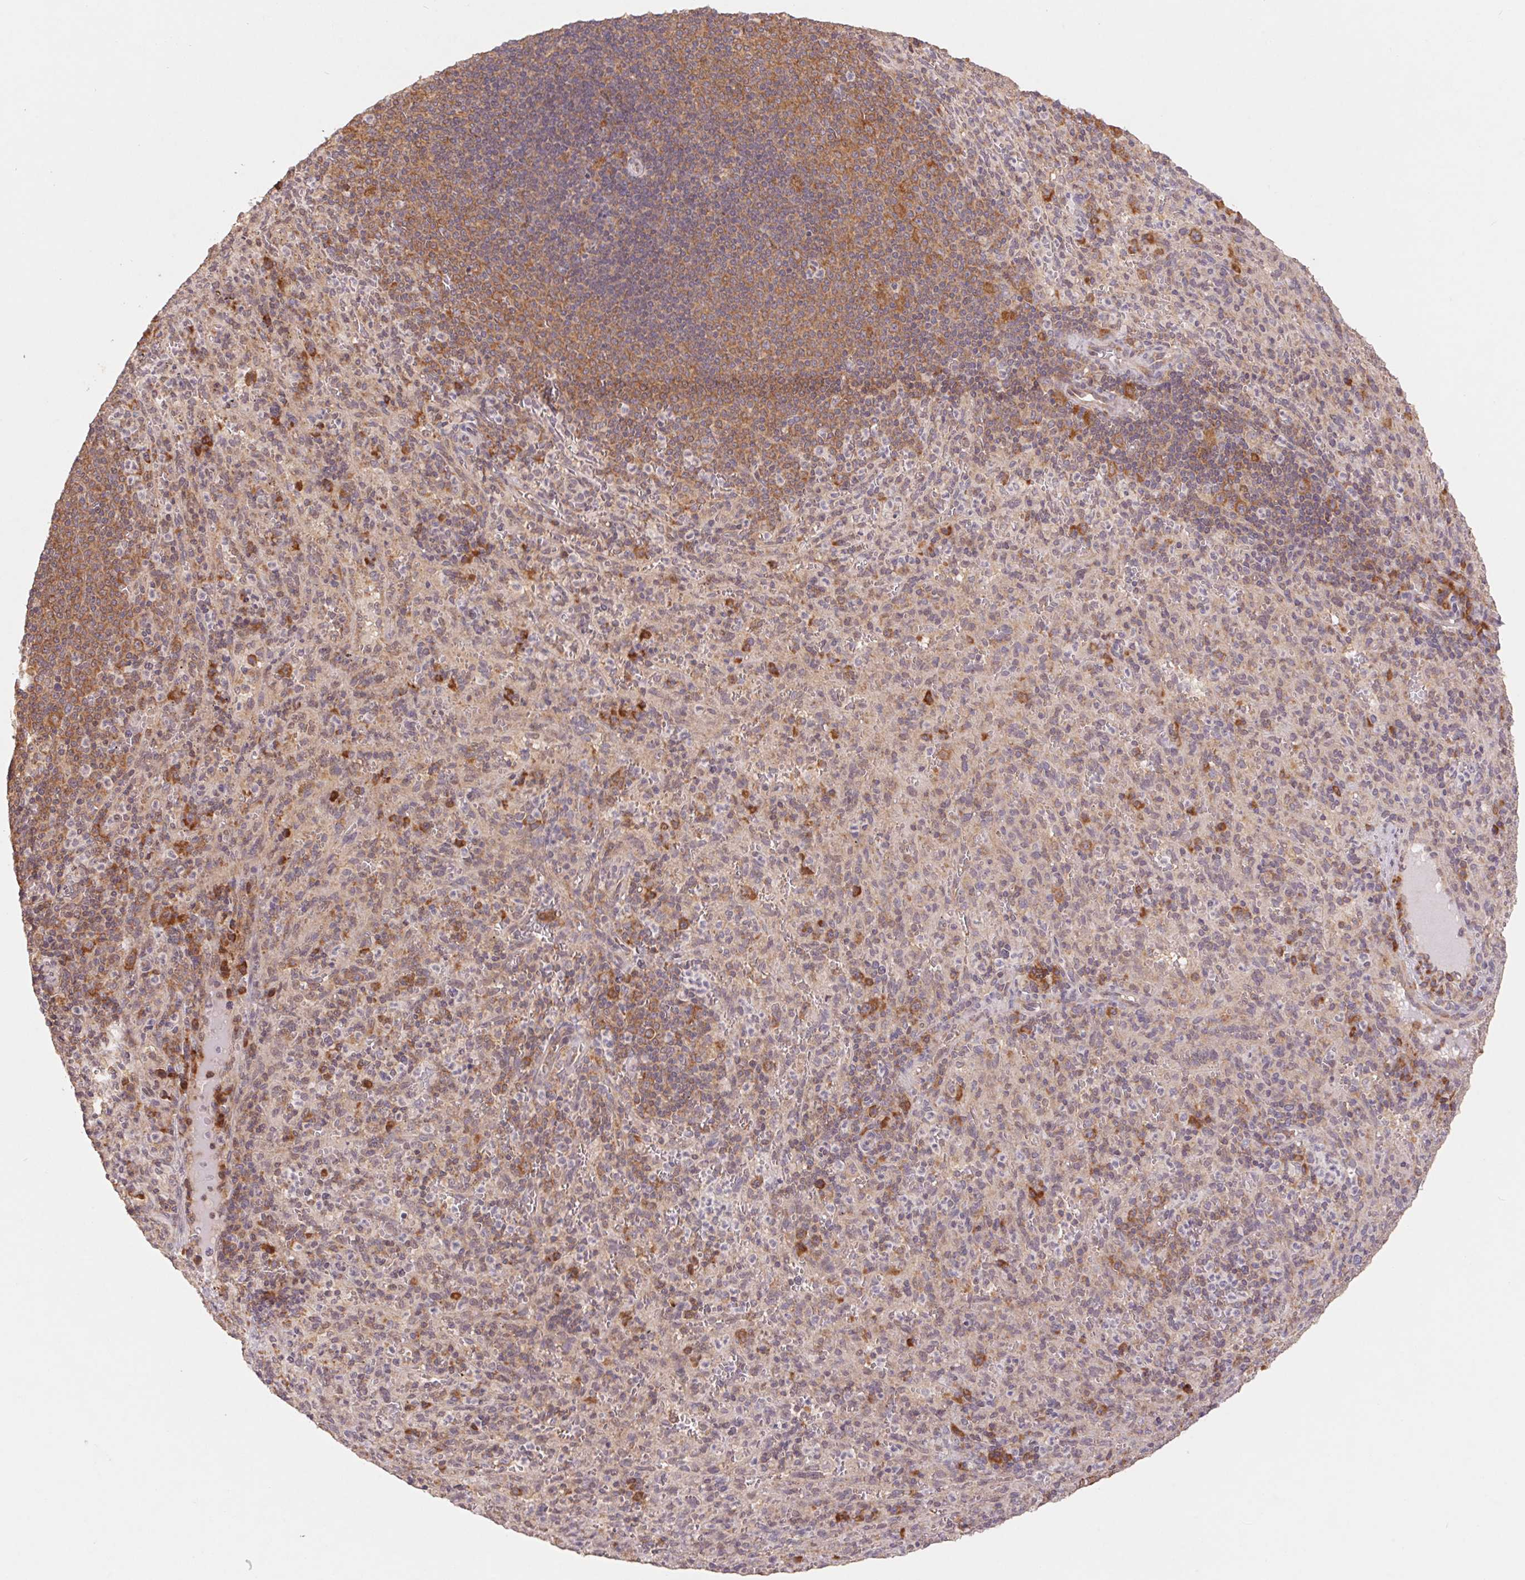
{"staining": {"intensity": "weak", "quantity": "<25%", "location": "cytoplasmic/membranous"}, "tissue": "spleen", "cell_type": "Cells in red pulp", "image_type": "normal", "snomed": [{"axis": "morphology", "description": "Normal tissue, NOS"}, {"axis": "topography", "description": "Spleen"}], "caption": "The photomicrograph reveals no significant positivity in cells in red pulp of spleen.", "gene": "RPL27A", "patient": {"sex": "male", "age": 57}}